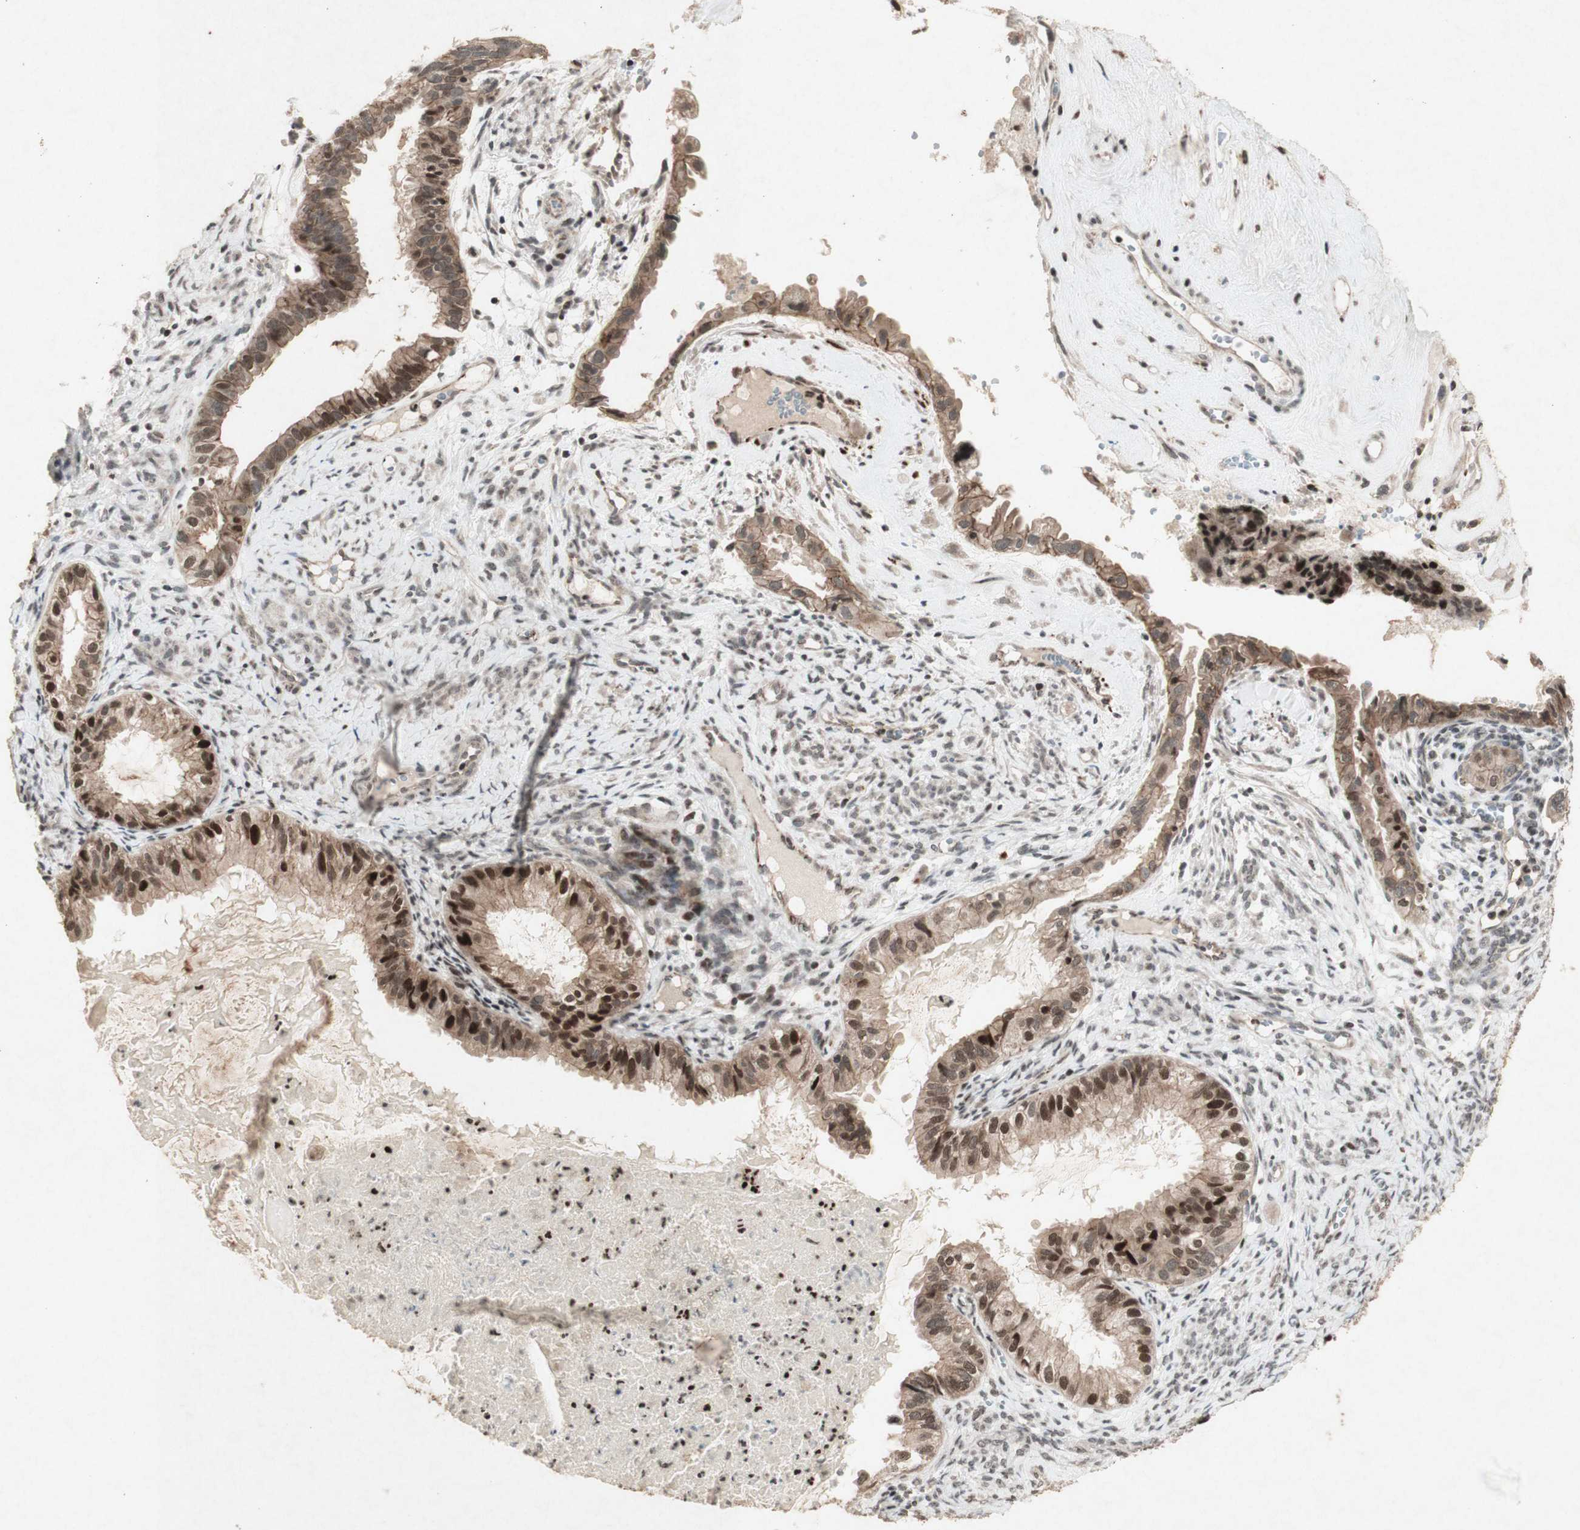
{"staining": {"intensity": "strong", "quantity": ">75%", "location": "cytoplasmic/membranous,nuclear"}, "tissue": "cervical cancer", "cell_type": "Tumor cells", "image_type": "cancer", "snomed": [{"axis": "morphology", "description": "Normal tissue, NOS"}, {"axis": "morphology", "description": "Adenocarcinoma, NOS"}, {"axis": "topography", "description": "Cervix"}, {"axis": "topography", "description": "Endometrium"}], "caption": "Cervical adenocarcinoma stained for a protein shows strong cytoplasmic/membranous and nuclear positivity in tumor cells.", "gene": "PLXNA1", "patient": {"sex": "female", "age": 86}}